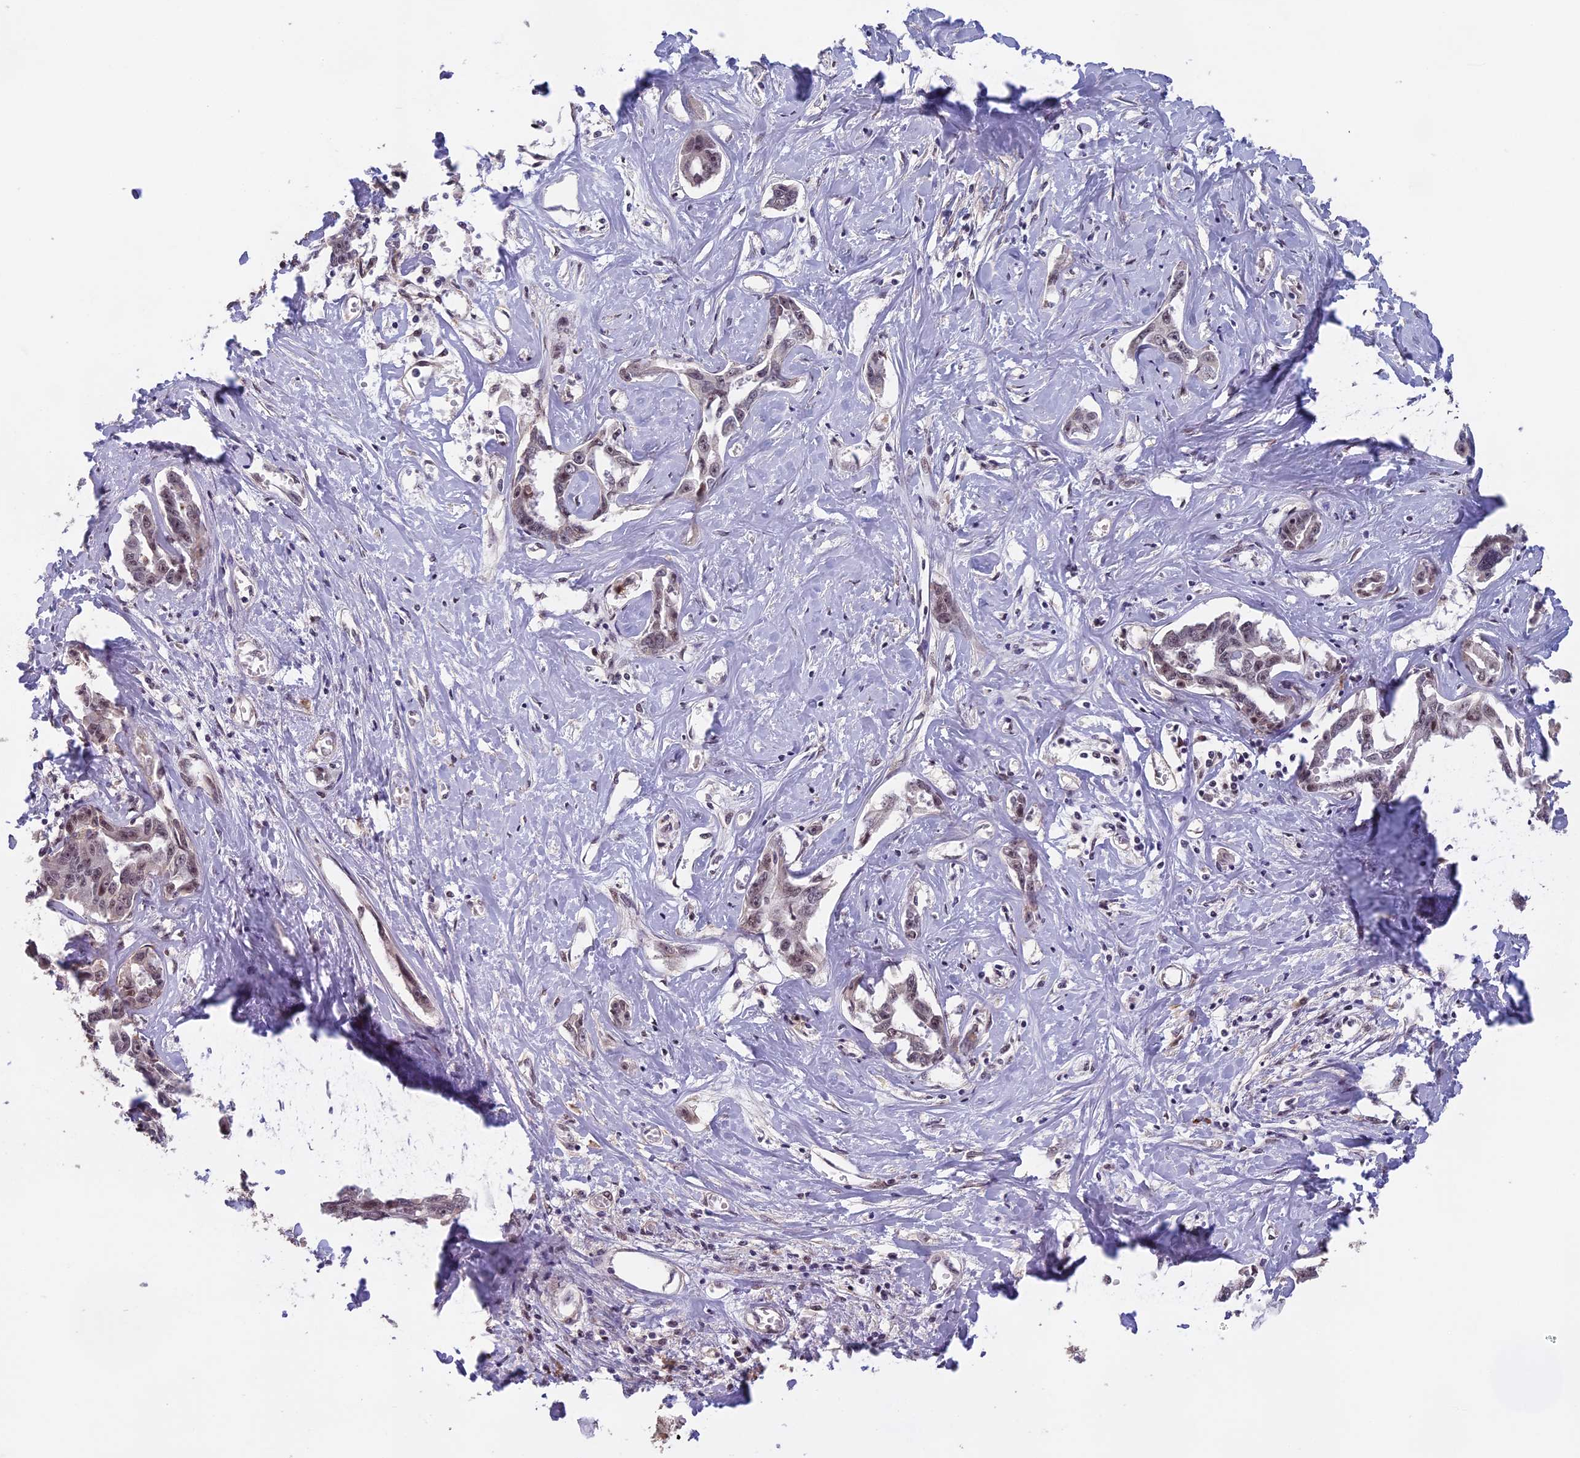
{"staining": {"intensity": "weak", "quantity": ">75%", "location": "nuclear"}, "tissue": "liver cancer", "cell_type": "Tumor cells", "image_type": "cancer", "snomed": [{"axis": "morphology", "description": "Cholangiocarcinoma"}, {"axis": "topography", "description": "Liver"}], "caption": "Immunohistochemical staining of cholangiocarcinoma (liver) shows low levels of weak nuclear protein staining in about >75% of tumor cells.", "gene": "MORF4L1", "patient": {"sex": "male", "age": 59}}